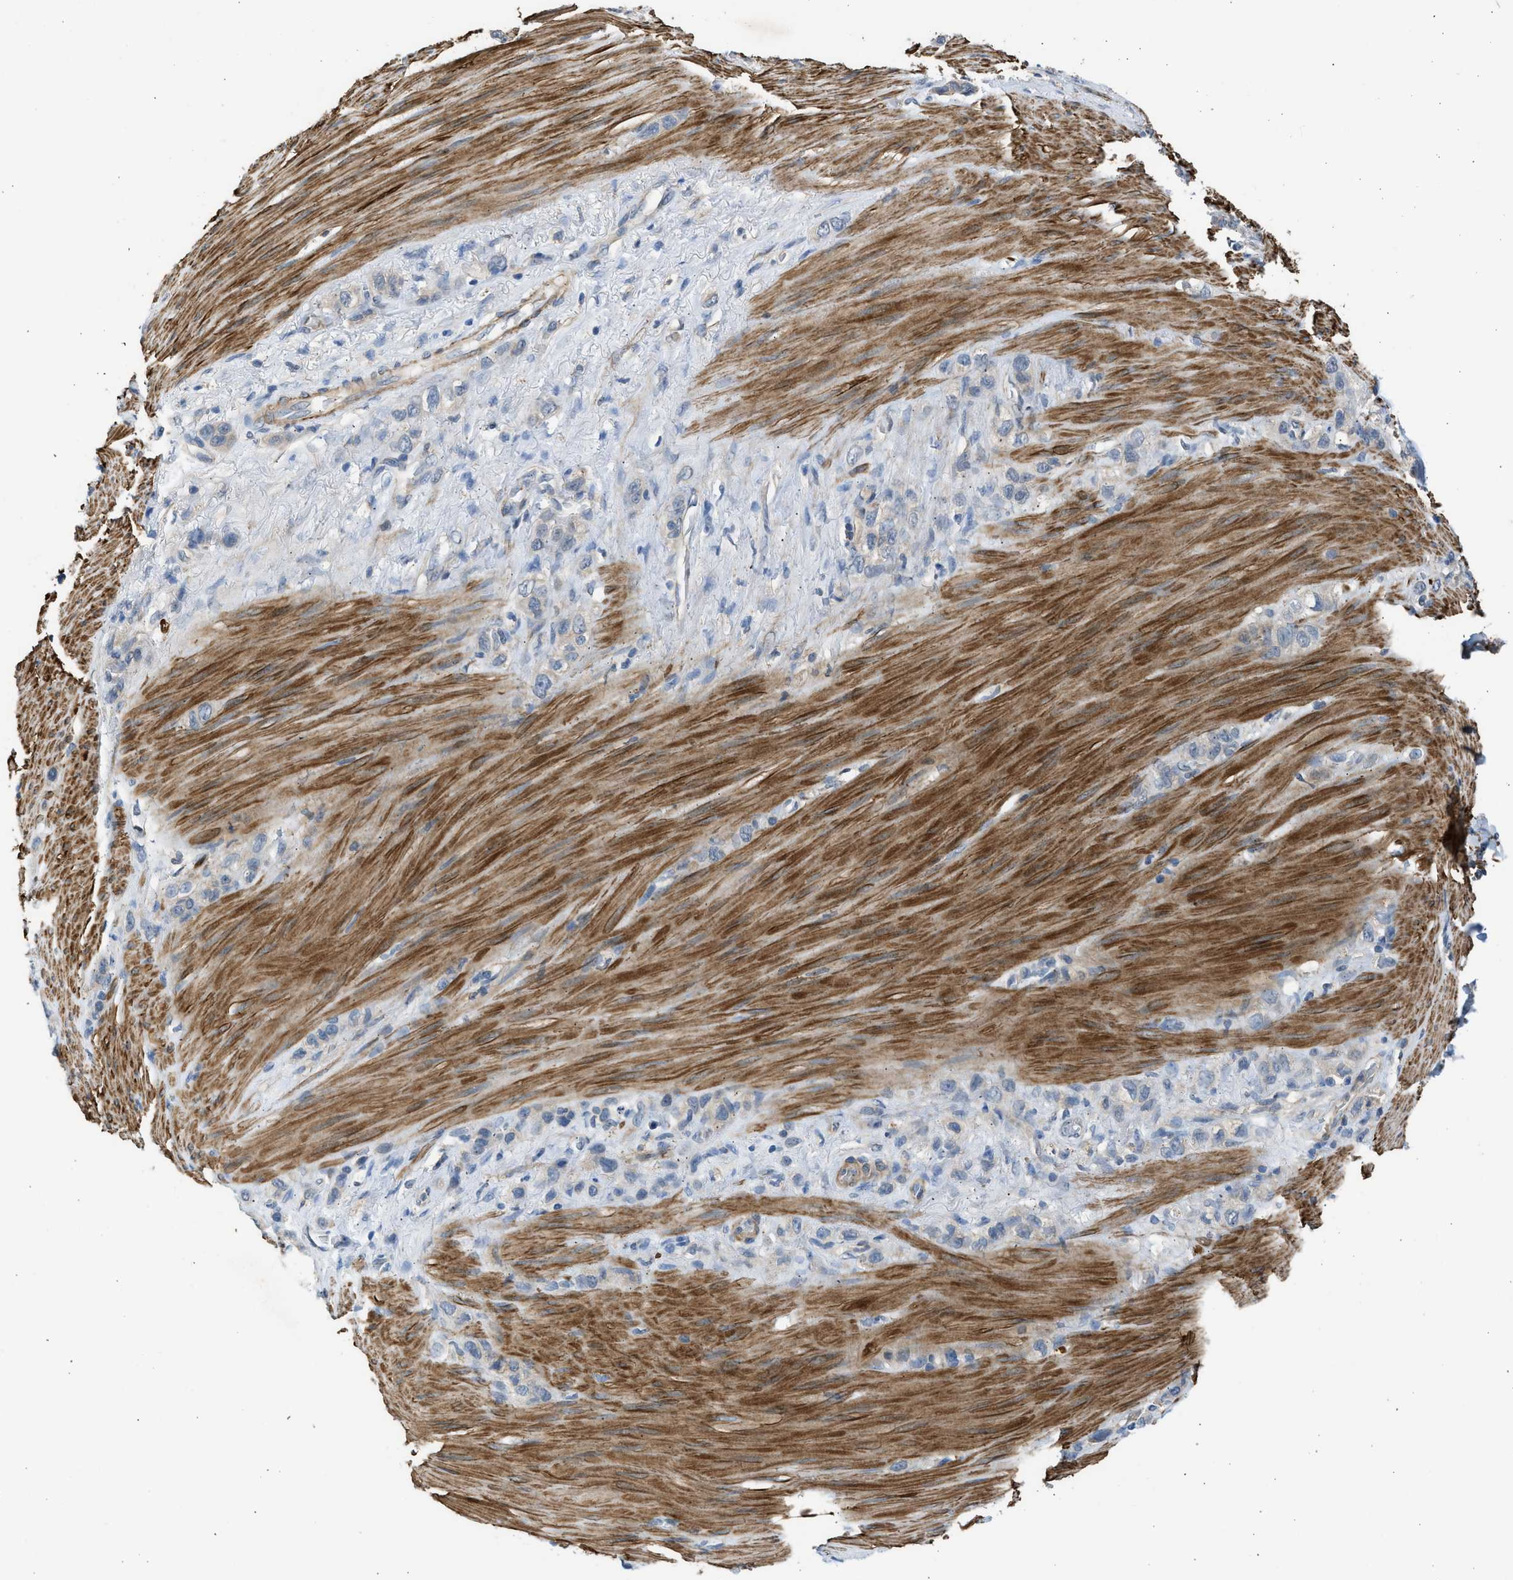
{"staining": {"intensity": "negative", "quantity": "none", "location": "none"}, "tissue": "stomach cancer", "cell_type": "Tumor cells", "image_type": "cancer", "snomed": [{"axis": "morphology", "description": "Adenocarcinoma, NOS"}, {"axis": "morphology", "description": "Adenocarcinoma, High grade"}, {"axis": "topography", "description": "Stomach, upper"}, {"axis": "topography", "description": "Stomach, lower"}], "caption": "Tumor cells are negative for protein expression in human high-grade adenocarcinoma (stomach). Brightfield microscopy of immunohistochemistry stained with DAB (3,3'-diaminobenzidine) (brown) and hematoxylin (blue), captured at high magnification.", "gene": "PCNX3", "patient": {"sex": "female", "age": 65}}